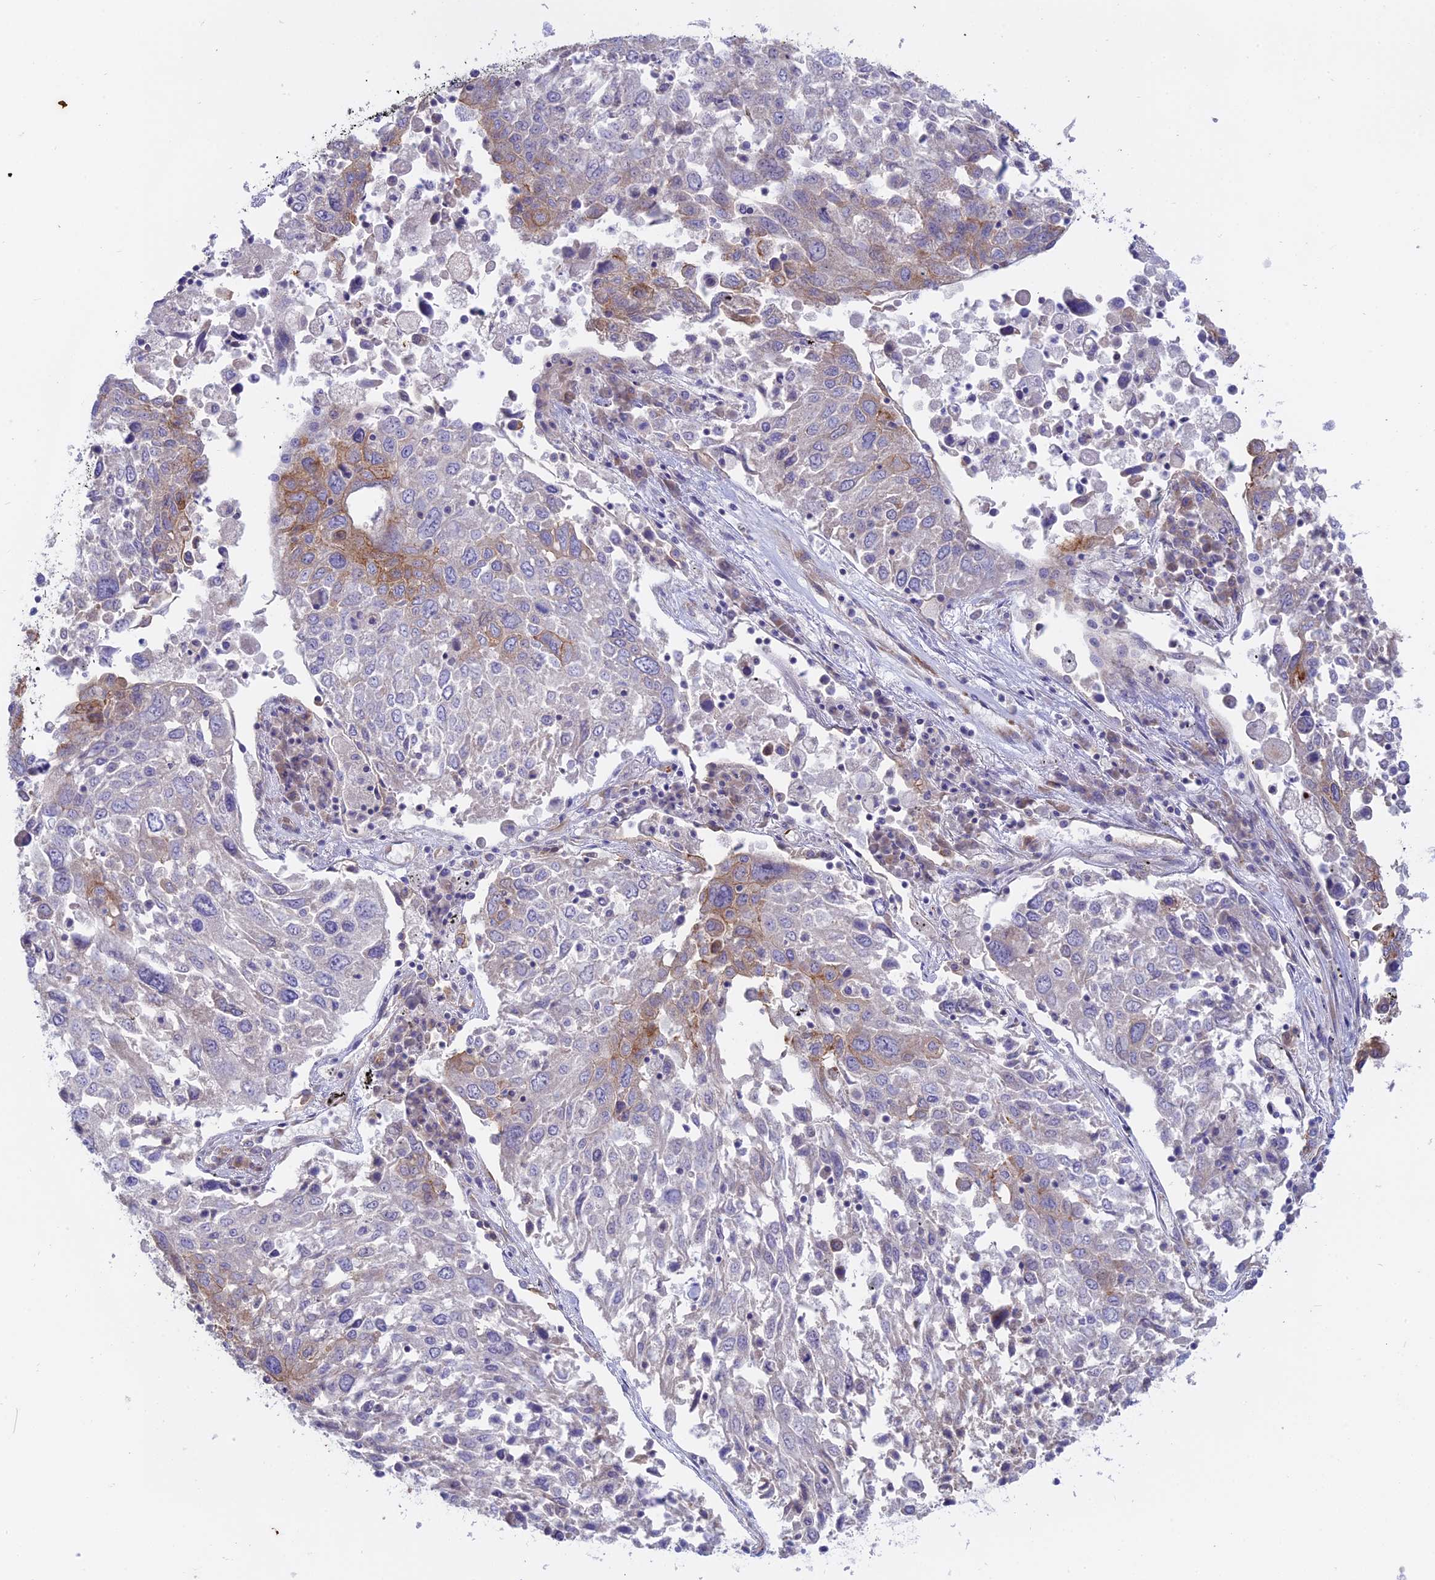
{"staining": {"intensity": "weak", "quantity": "<25%", "location": "cytoplasmic/membranous"}, "tissue": "lung cancer", "cell_type": "Tumor cells", "image_type": "cancer", "snomed": [{"axis": "morphology", "description": "Squamous cell carcinoma, NOS"}, {"axis": "topography", "description": "Lung"}], "caption": "Tumor cells are negative for protein expression in human squamous cell carcinoma (lung).", "gene": "MYO5B", "patient": {"sex": "male", "age": 65}}